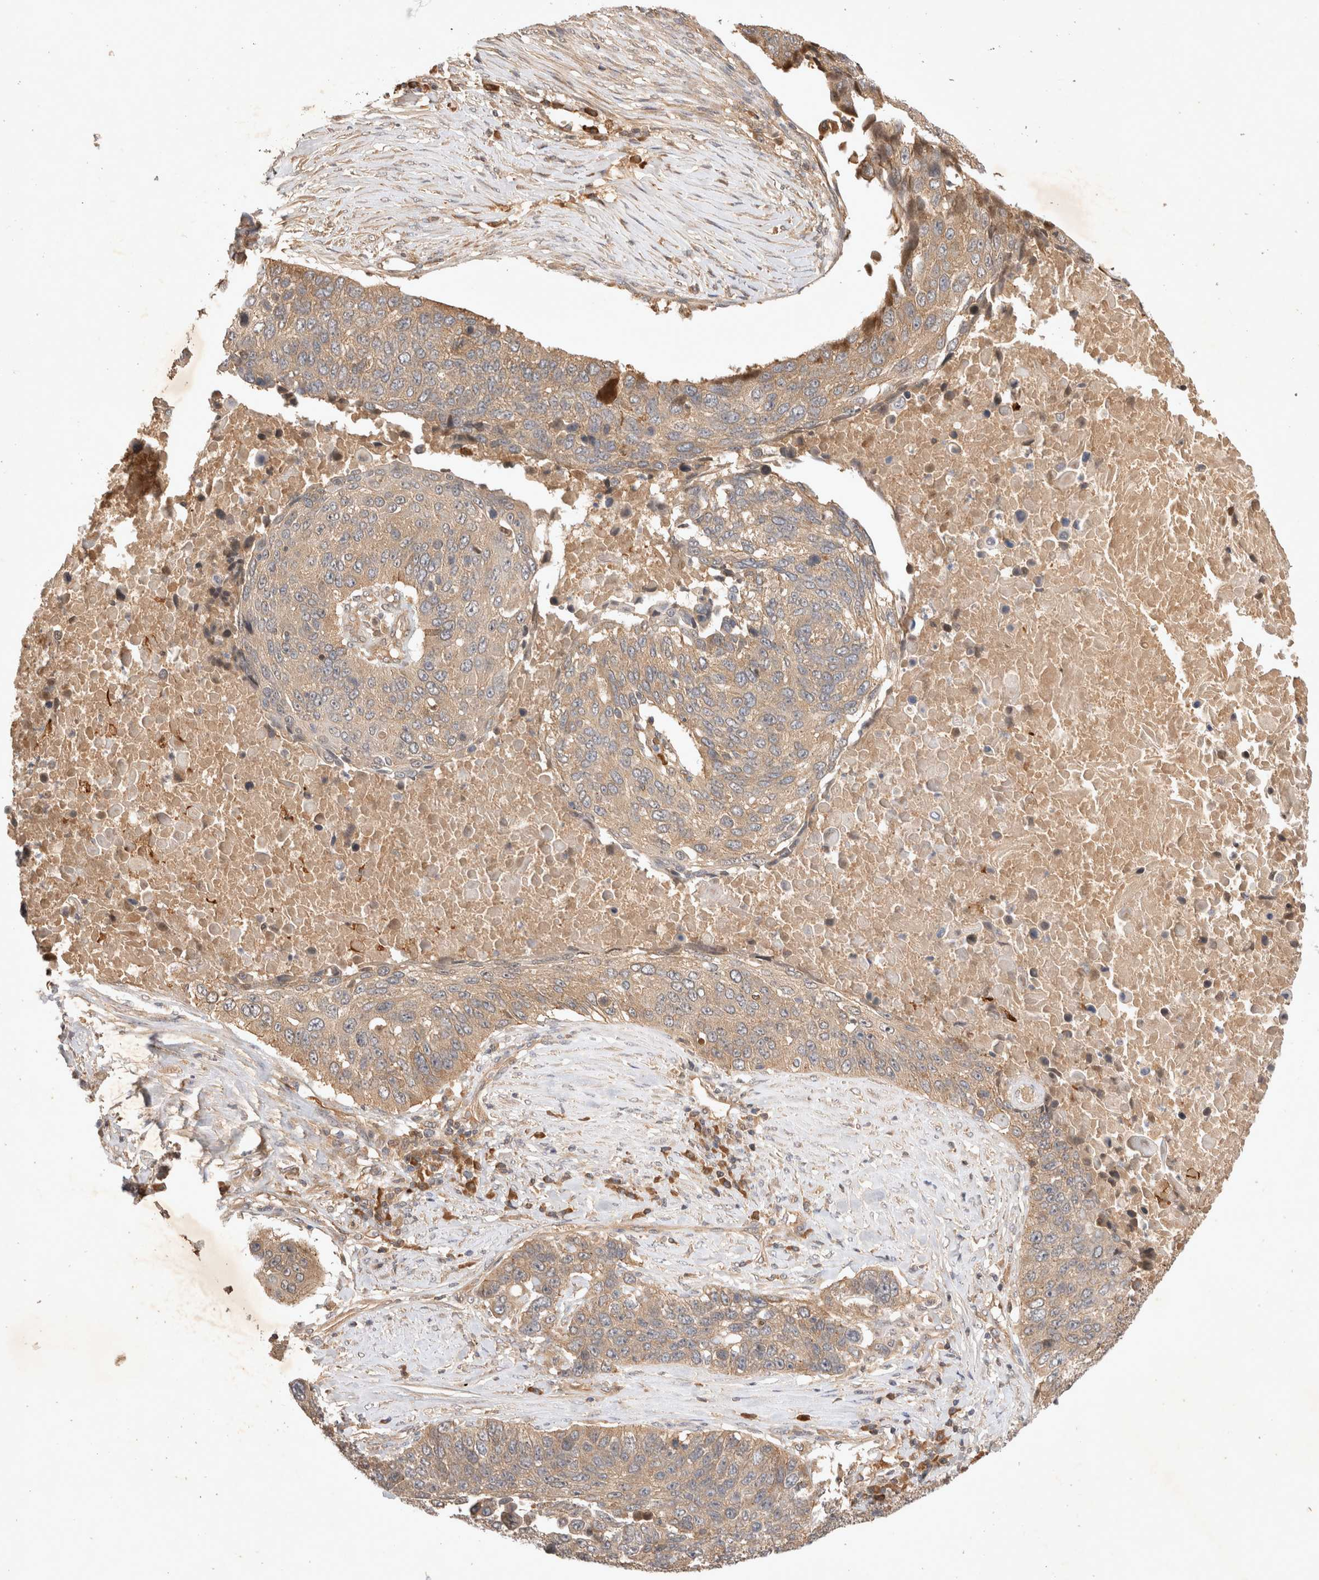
{"staining": {"intensity": "moderate", "quantity": ">75%", "location": "cytoplasmic/membranous"}, "tissue": "lung cancer", "cell_type": "Tumor cells", "image_type": "cancer", "snomed": [{"axis": "morphology", "description": "Squamous cell carcinoma, NOS"}, {"axis": "topography", "description": "Lung"}], "caption": "Lung cancer (squamous cell carcinoma) was stained to show a protein in brown. There is medium levels of moderate cytoplasmic/membranous positivity in about >75% of tumor cells. (DAB (3,3'-diaminobenzidine) IHC, brown staining for protein, blue staining for nuclei).", "gene": "YES1", "patient": {"sex": "male", "age": 66}}